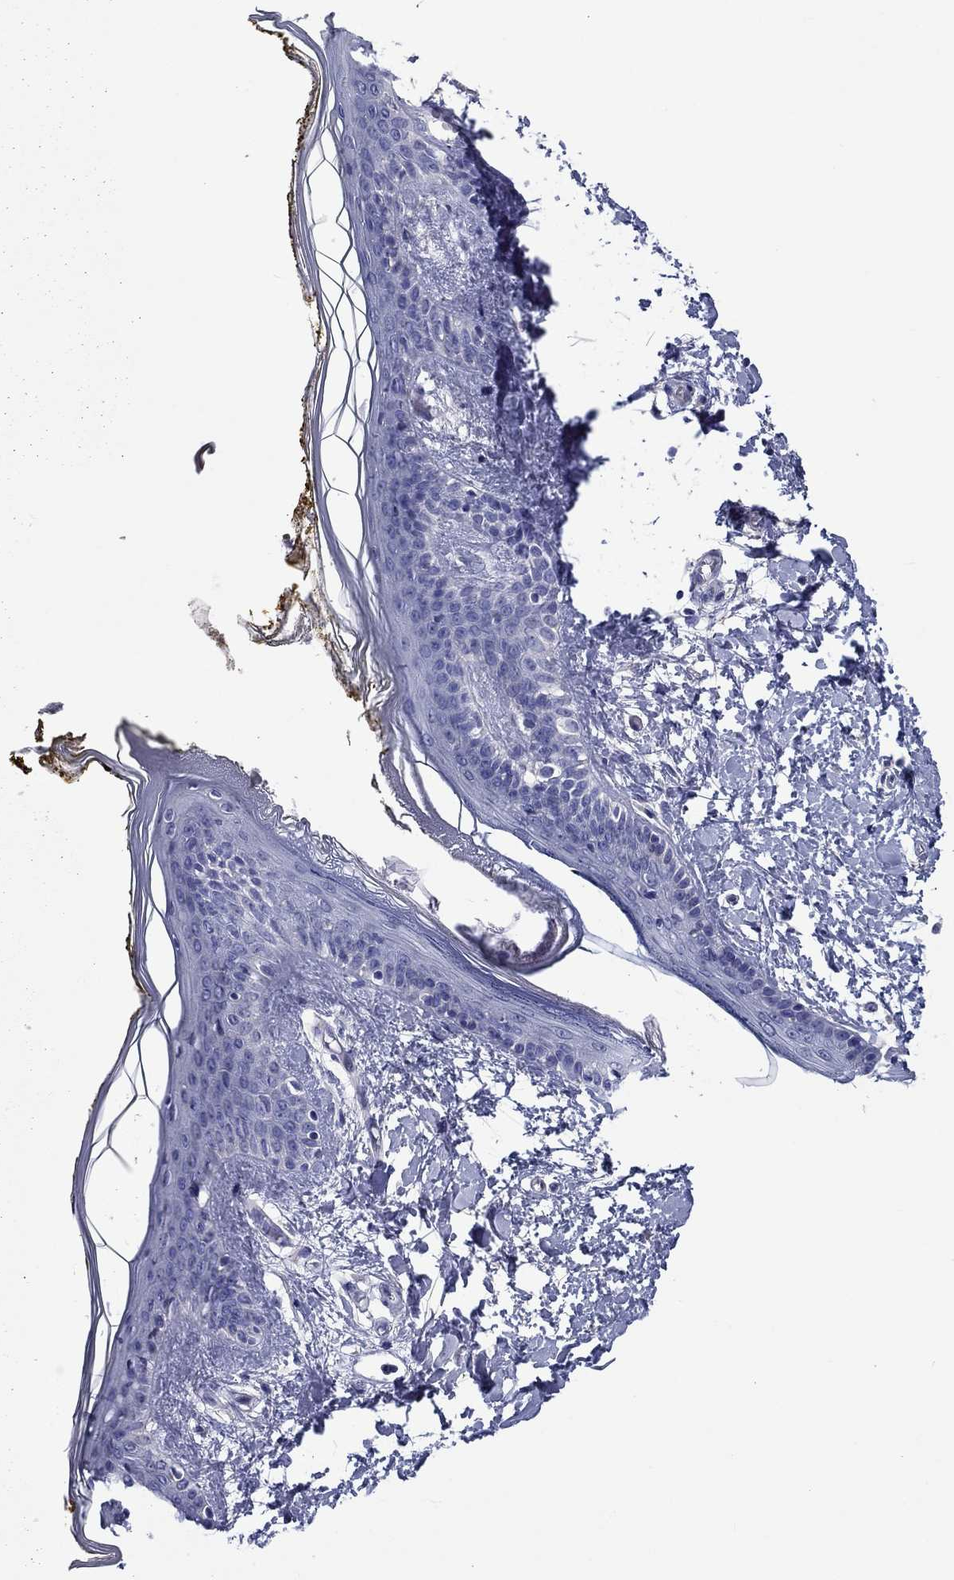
{"staining": {"intensity": "negative", "quantity": "none", "location": "none"}, "tissue": "skin", "cell_type": "Fibroblasts", "image_type": "normal", "snomed": [{"axis": "morphology", "description": "Normal tissue, NOS"}, {"axis": "topography", "description": "Skin"}], "caption": "Benign skin was stained to show a protein in brown. There is no significant expression in fibroblasts.", "gene": "CNDP1", "patient": {"sex": "female", "age": 34}}